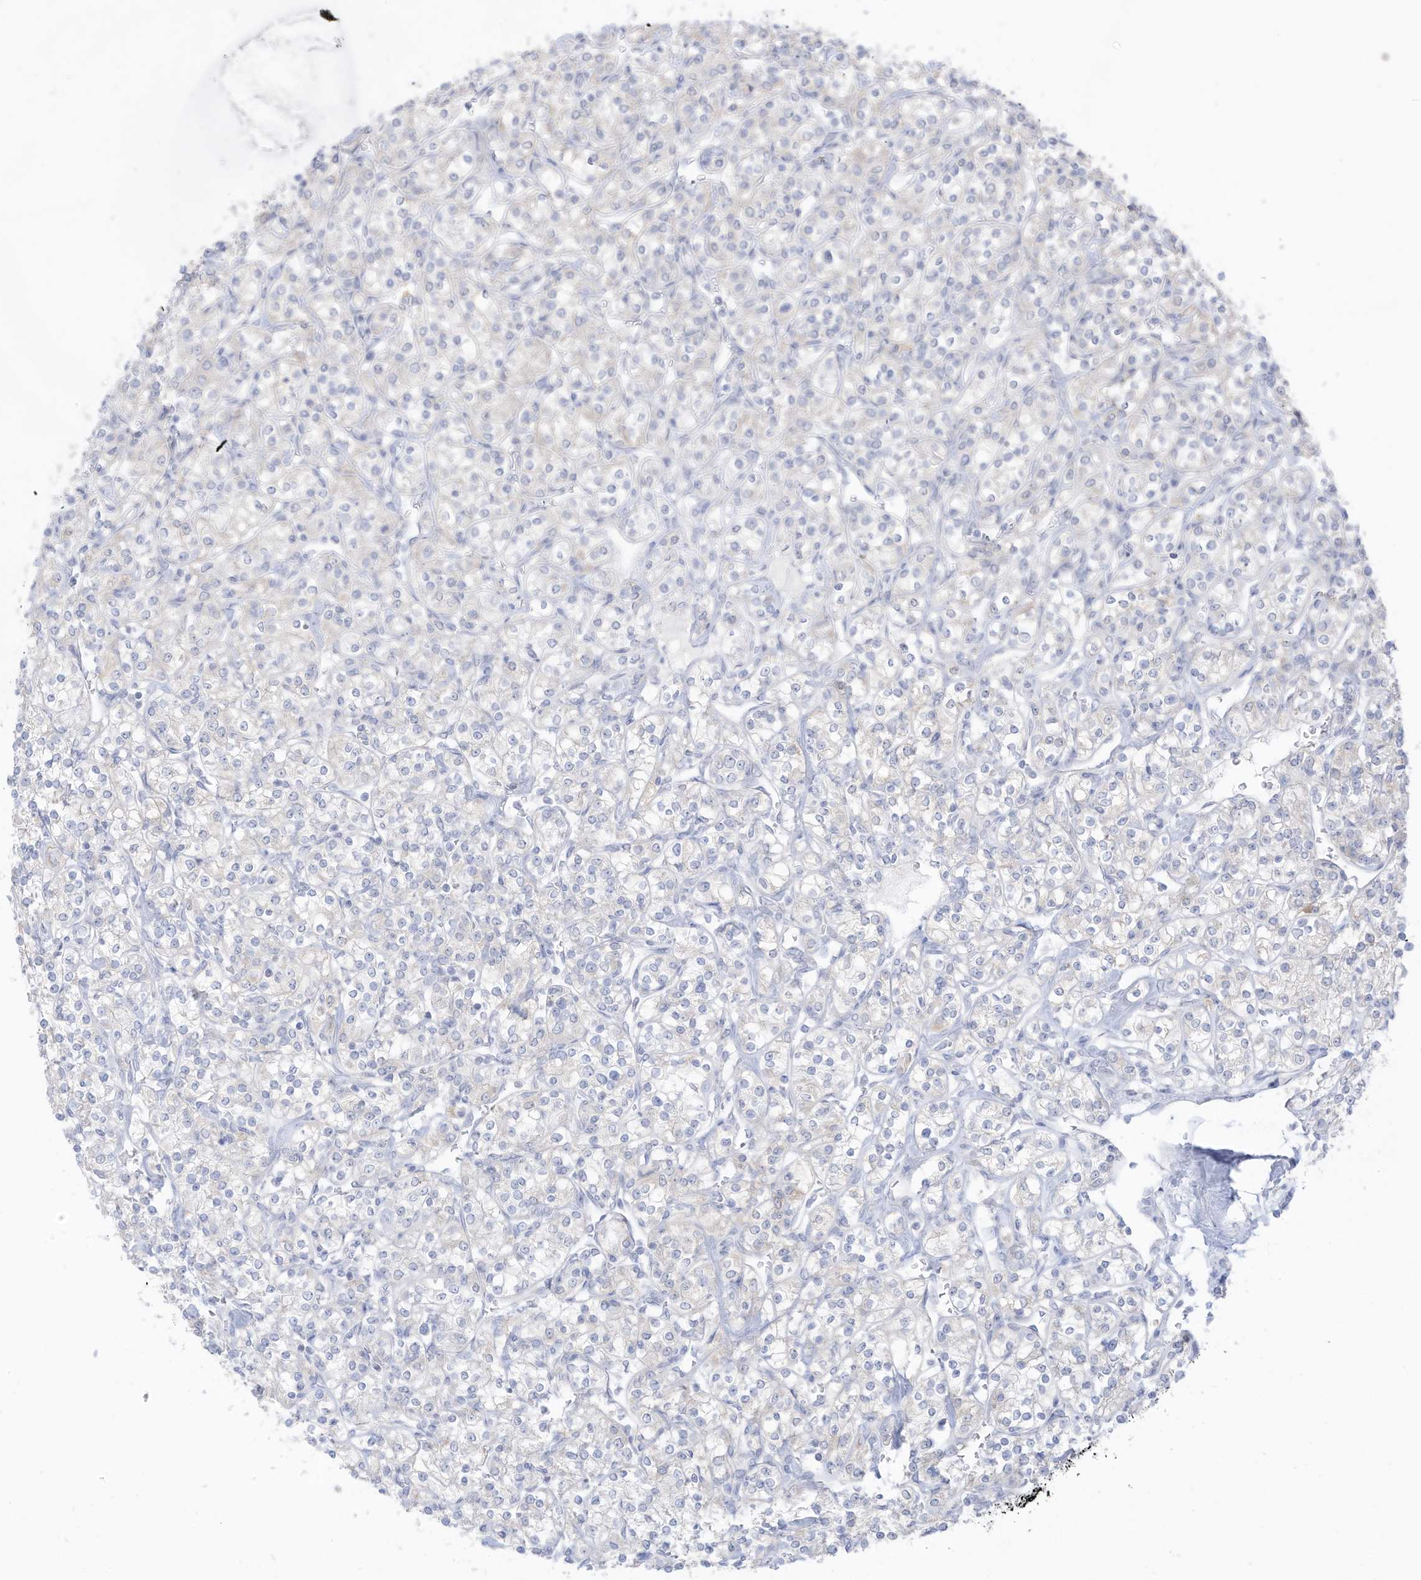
{"staining": {"intensity": "negative", "quantity": "none", "location": "none"}, "tissue": "renal cancer", "cell_type": "Tumor cells", "image_type": "cancer", "snomed": [{"axis": "morphology", "description": "Adenocarcinoma, NOS"}, {"axis": "topography", "description": "Kidney"}], "caption": "Tumor cells are negative for protein expression in human adenocarcinoma (renal).", "gene": "OGT", "patient": {"sex": "male", "age": 77}}